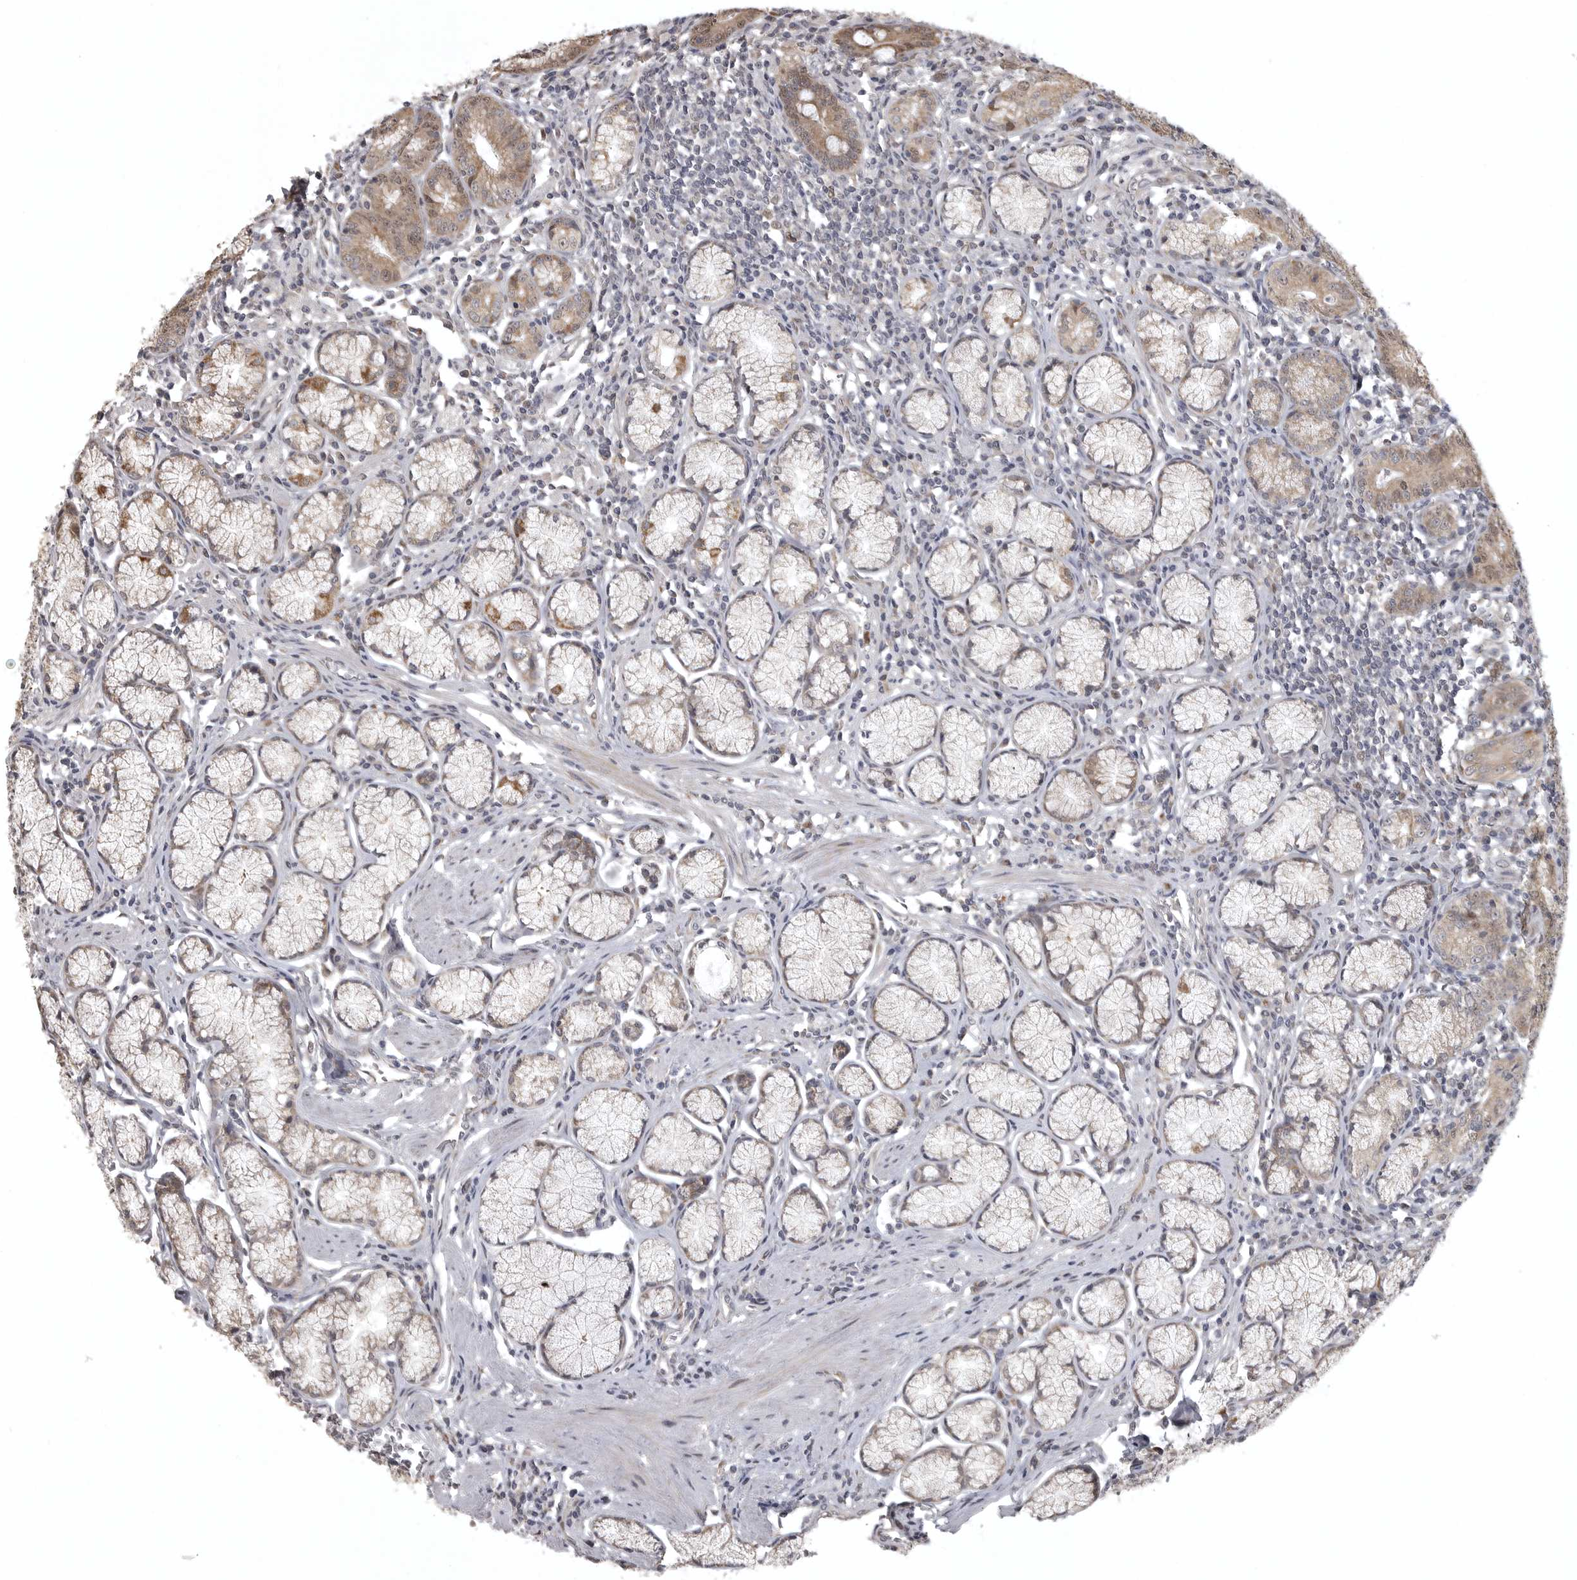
{"staining": {"intensity": "moderate", "quantity": ">75%", "location": "cytoplasmic/membranous"}, "tissue": "stomach", "cell_type": "Glandular cells", "image_type": "normal", "snomed": [{"axis": "morphology", "description": "Normal tissue, NOS"}, {"axis": "topography", "description": "Stomach"}], "caption": "DAB immunohistochemical staining of normal human stomach displays moderate cytoplasmic/membranous protein staining in approximately >75% of glandular cells.", "gene": "POLE2", "patient": {"sex": "male", "age": 55}}